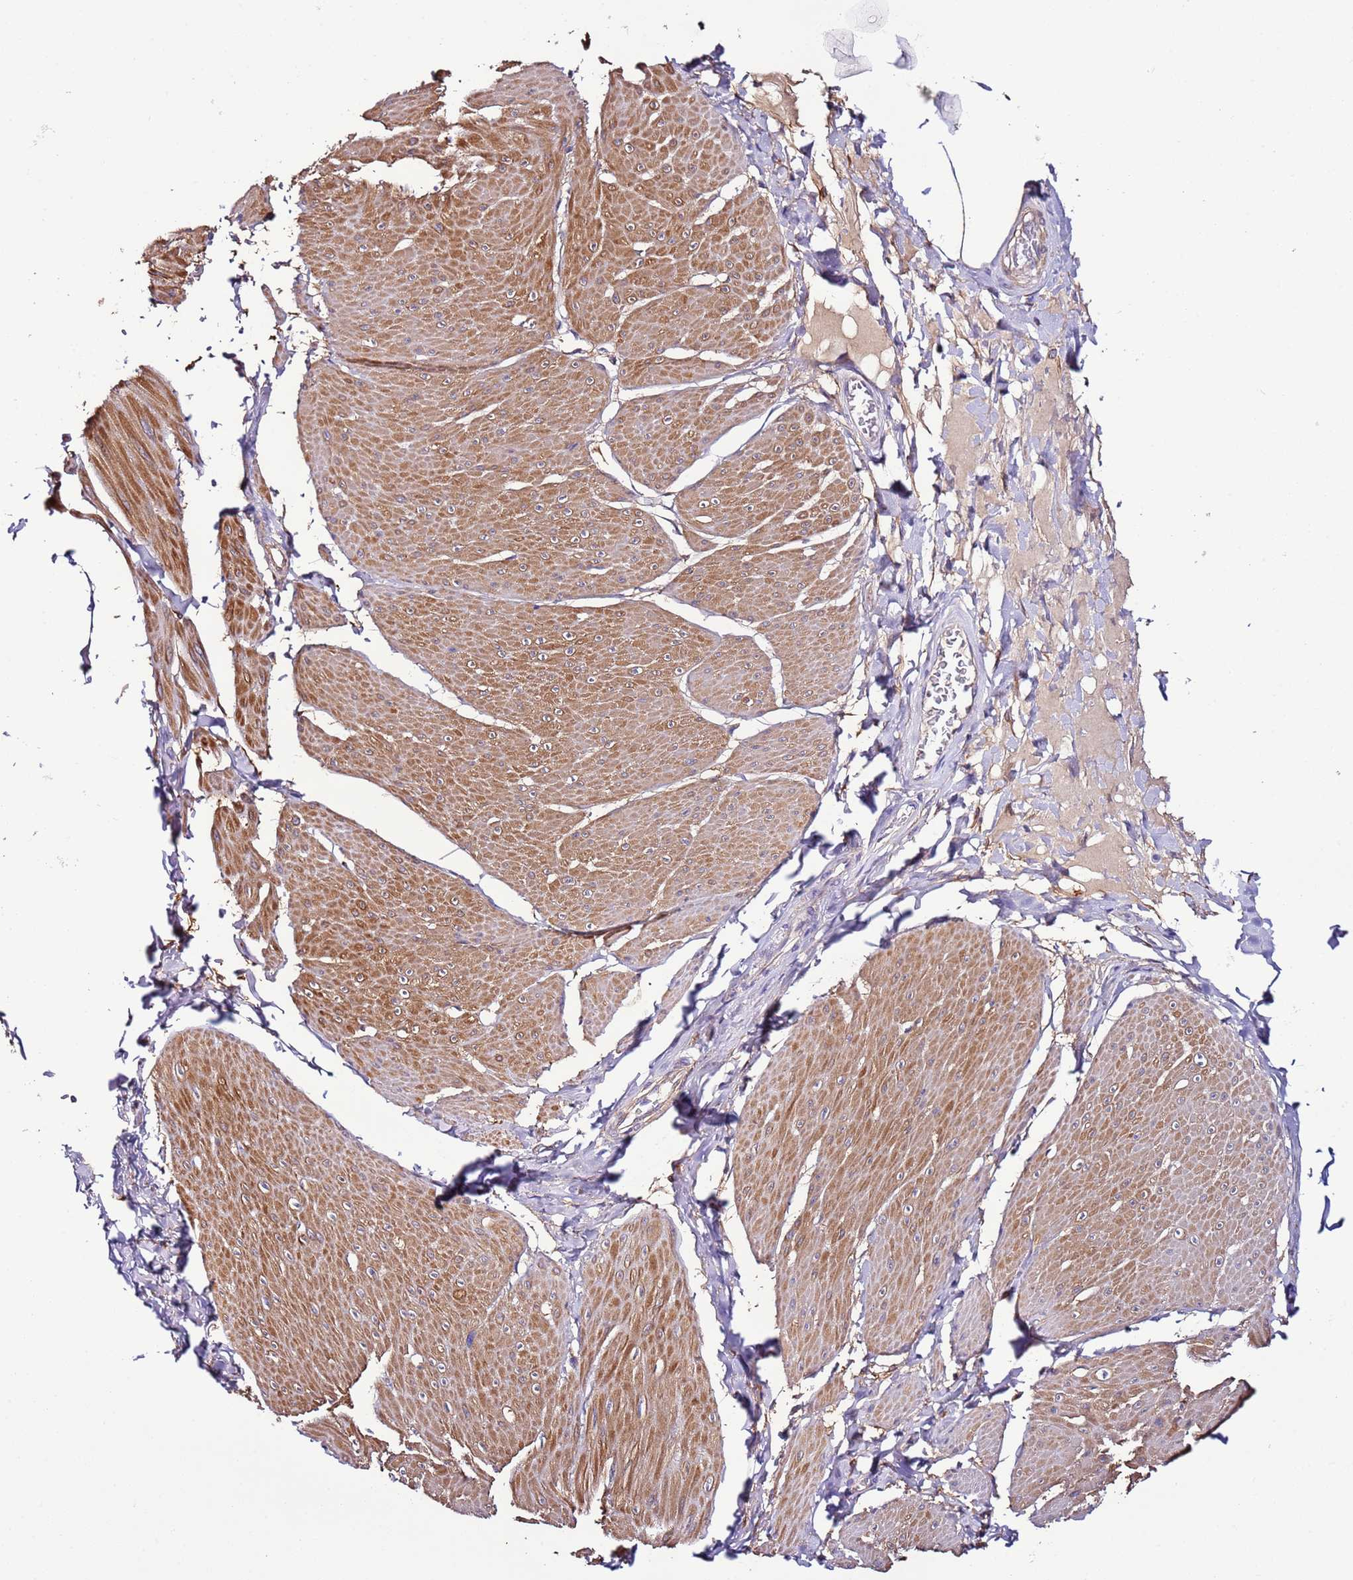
{"staining": {"intensity": "moderate", "quantity": ">75%", "location": "cytoplasmic/membranous"}, "tissue": "smooth muscle", "cell_type": "Smooth muscle cells", "image_type": "normal", "snomed": [{"axis": "morphology", "description": "Urothelial carcinoma, High grade"}, {"axis": "topography", "description": "Urinary bladder"}], "caption": "This is an image of IHC staining of normal smooth muscle, which shows moderate expression in the cytoplasmic/membranous of smooth muscle cells.", "gene": "FAM174C", "patient": {"sex": "male", "age": 46}}